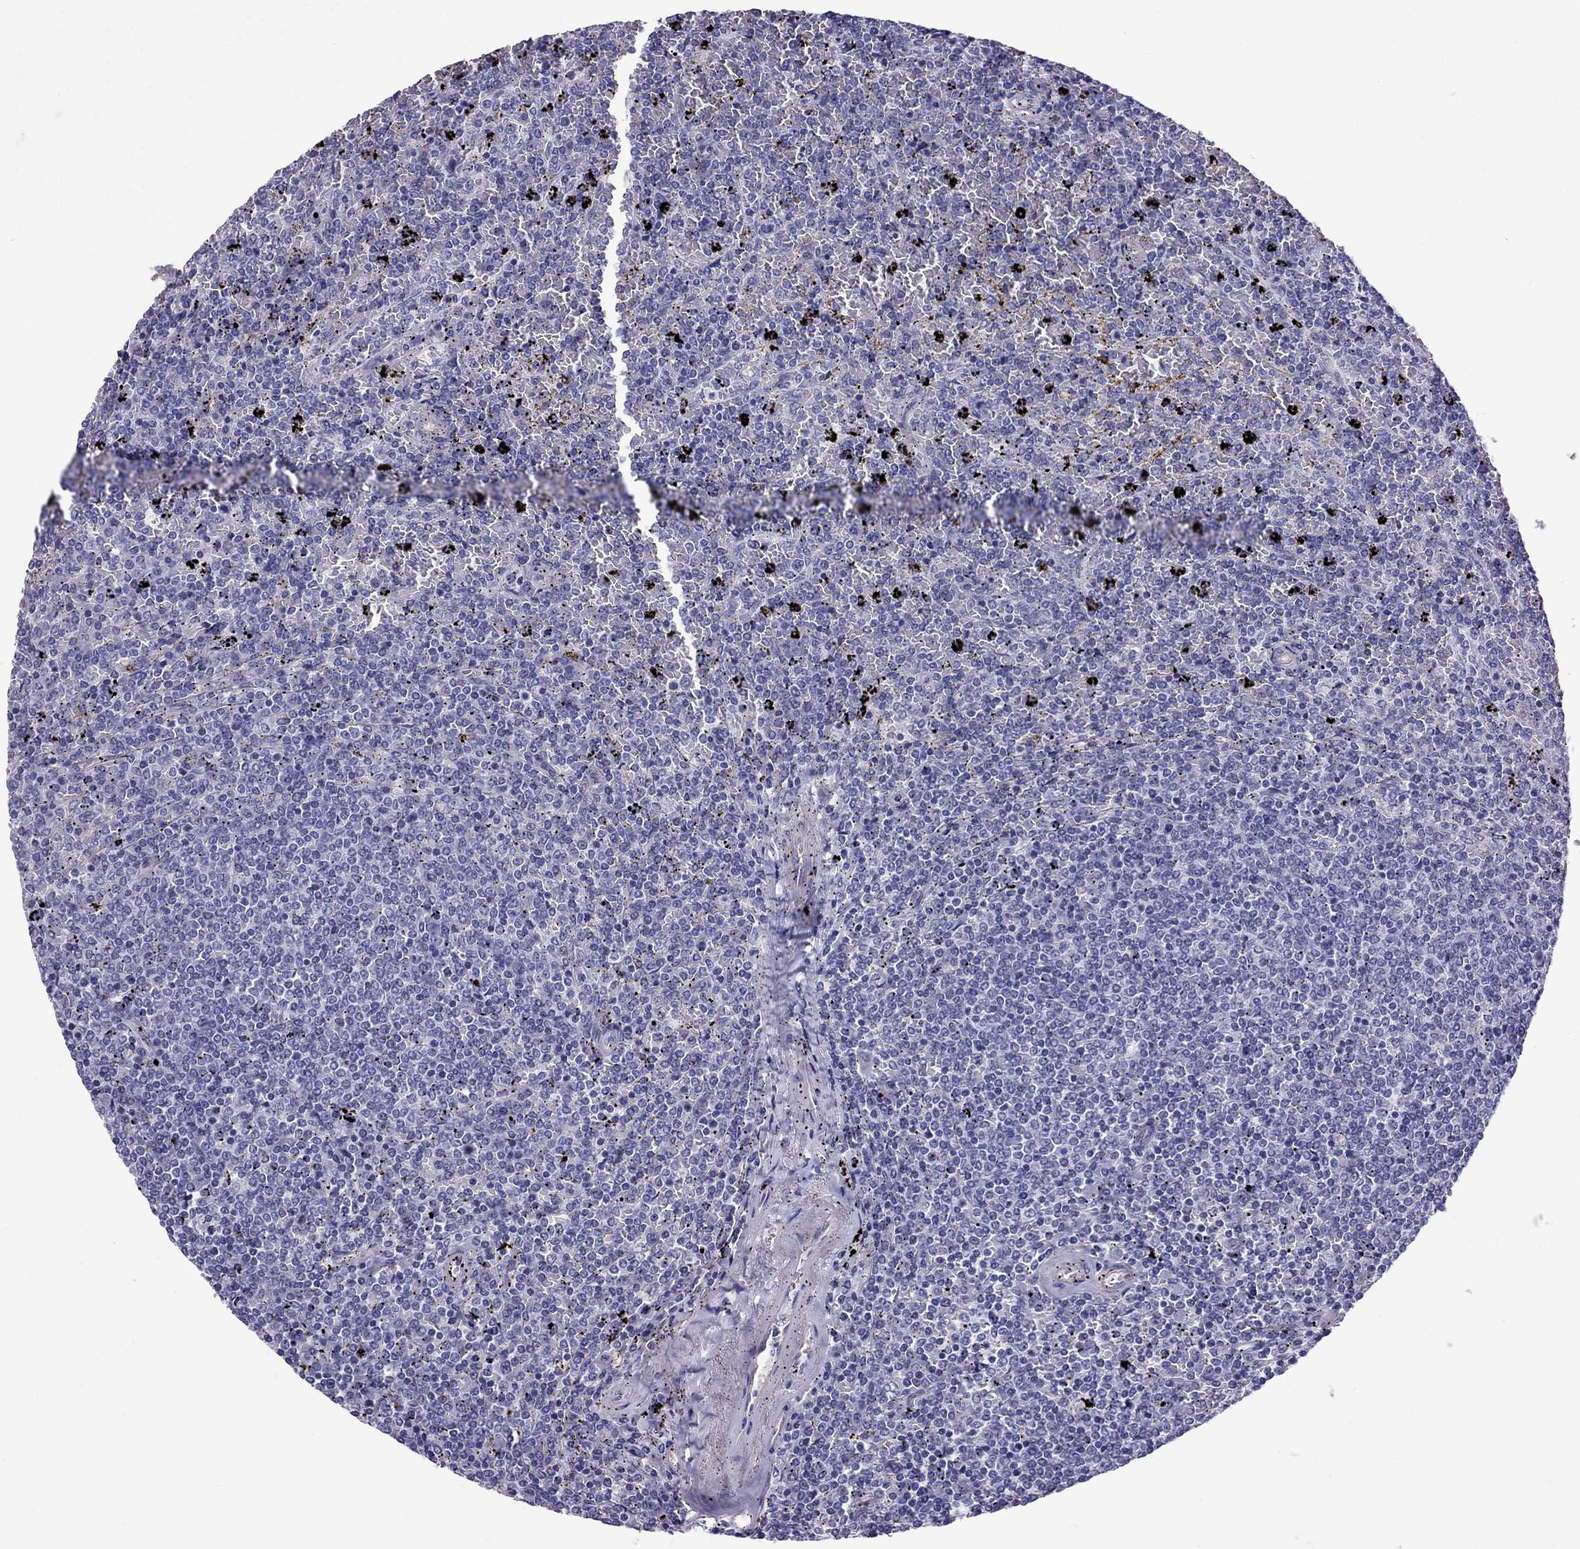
{"staining": {"intensity": "negative", "quantity": "none", "location": "none"}, "tissue": "lymphoma", "cell_type": "Tumor cells", "image_type": "cancer", "snomed": [{"axis": "morphology", "description": "Malignant lymphoma, non-Hodgkin's type, Low grade"}, {"axis": "topography", "description": "Spleen"}], "caption": "Human lymphoma stained for a protein using immunohistochemistry (IHC) demonstrates no expression in tumor cells.", "gene": "CHRNA5", "patient": {"sex": "female", "age": 77}}